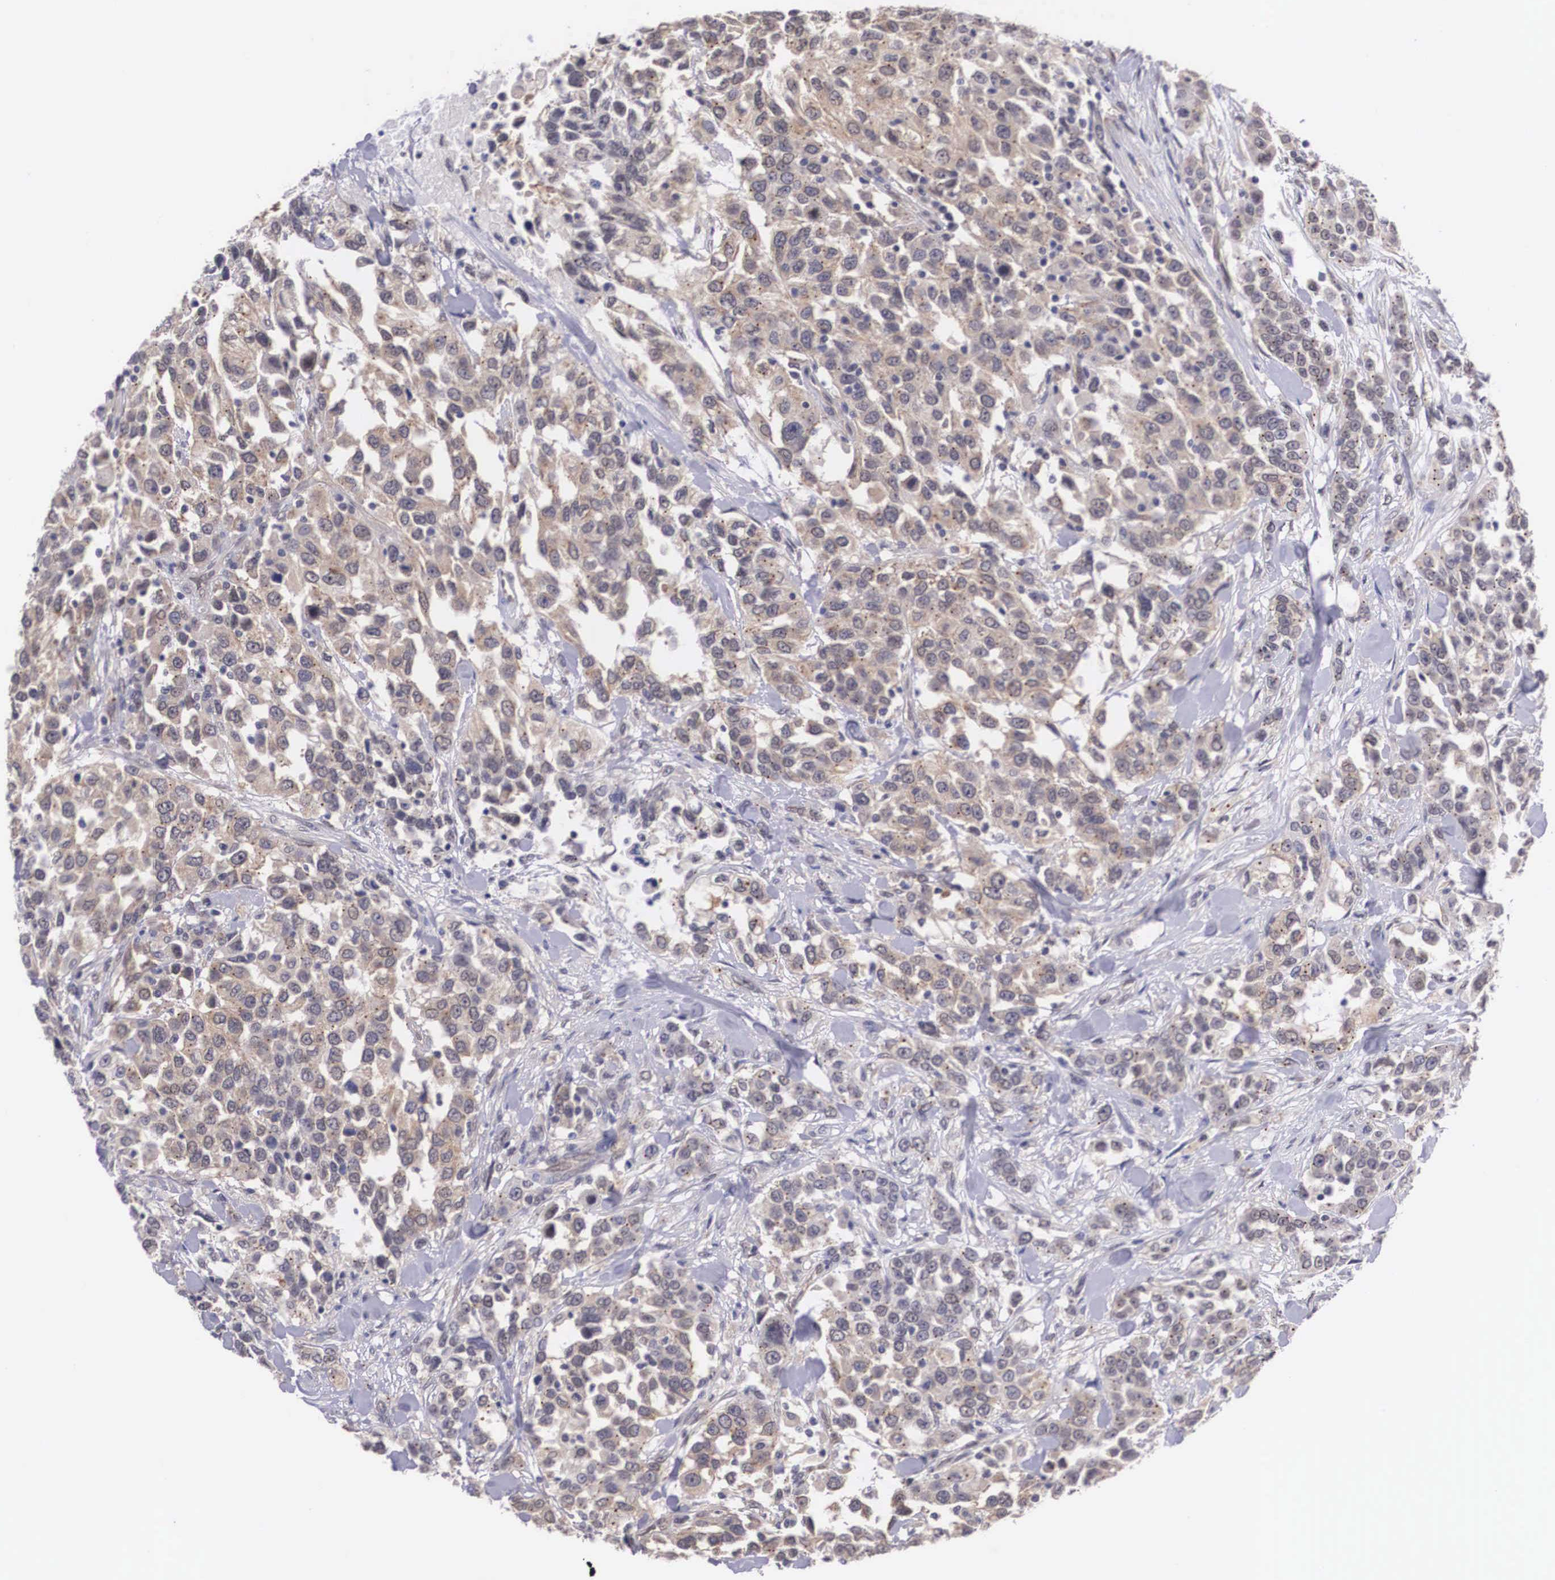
{"staining": {"intensity": "weak", "quantity": ">75%", "location": "cytoplasmic/membranous"}, "tissue": "urothelial cancer", "cell_type": "Tumor cells", "image_type": "cancer", "snomed": [{"axis": "morphology", "description": "Urothelial carcinoma, High grade"}, {"axis": "topography", "description": "Urinary bladder"}], "caption": "Urothelial carcinoma (high-grade) stained for a protein exhibits weak cytoplasmic/membranous positivity in tumor cells.", "gene": "OTX2", "patient": {"sex": "female", "age": 80}}